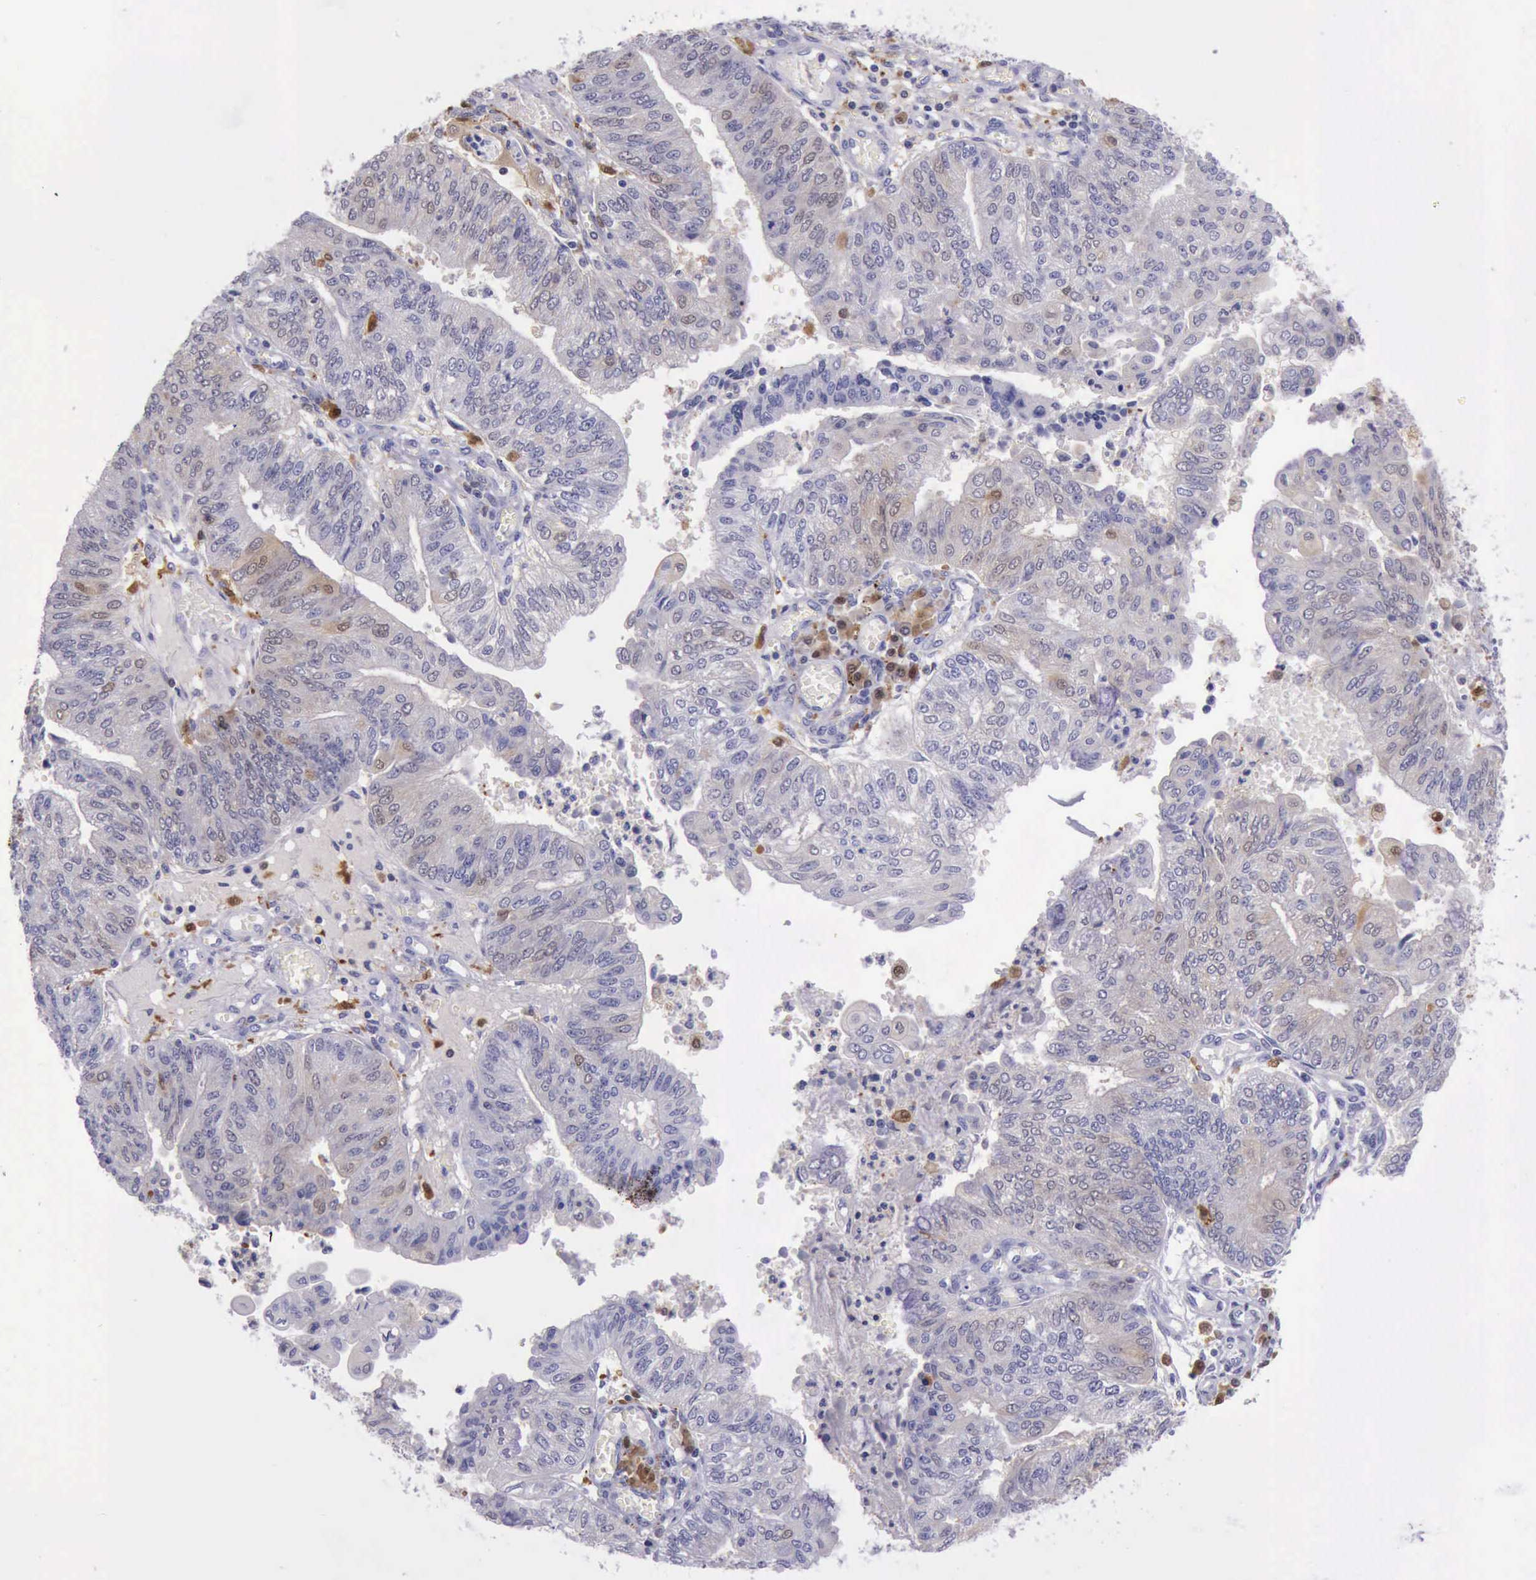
{"staining": {"intensity": "weak", "quantity": "<25%", "location": "cytoplasmic/membranous,nuclear"}, "tissue": "endometrial cancer", "cell_type": "Tumor cells", "image_type": "cancer", "snomed": [{"axis": "morphology", "description": "Adenocarcinoma, NOS"}, {"axis": "topography", "description": "Endometrium"}], "caption": "Protein analysis of endometrial adenocarcinoma exhibits no significant positivity in tumor cells.", "gene": "TYMP", "patient": {"sex": "female", "age": 59}}